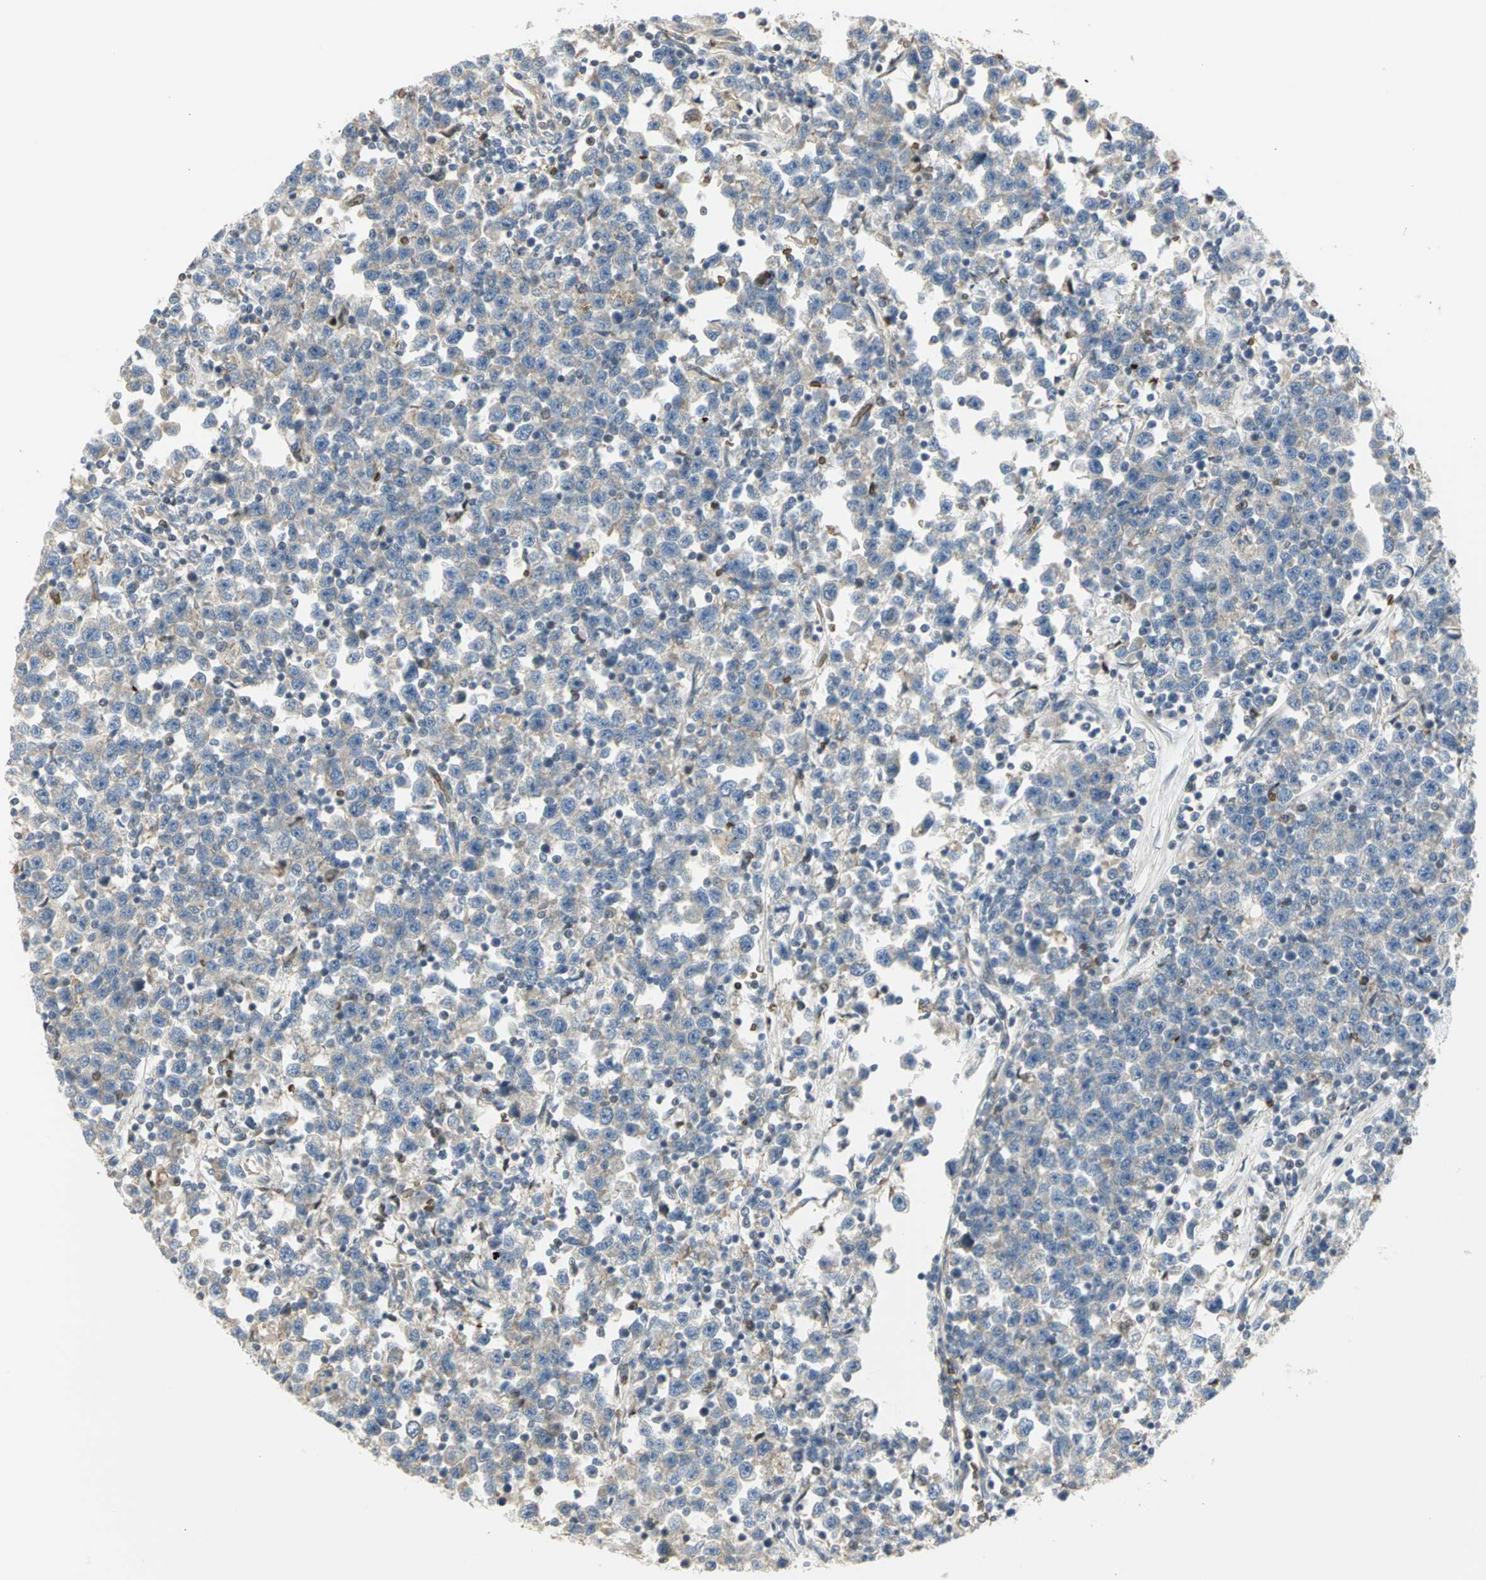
{"staining": {"intensity": "negative", "quantity": "none", "location": "none"}, "tissue": "testis cancer", "cell_type": "Tumor cells", "image_type": "cancer", "snomed": [{"axis": "morphology", "description": "Seminoma, NOS"}, {"axis": "topography", "description": "Testis"}], "caption": "DAB (3,3'-diaminobenzidine) immunohistochemical staining of seminoma (testis) reveals no significant expression in tumor cells.", "gene": "ANK1", "patient": {"sex": "male", "age": 43}}